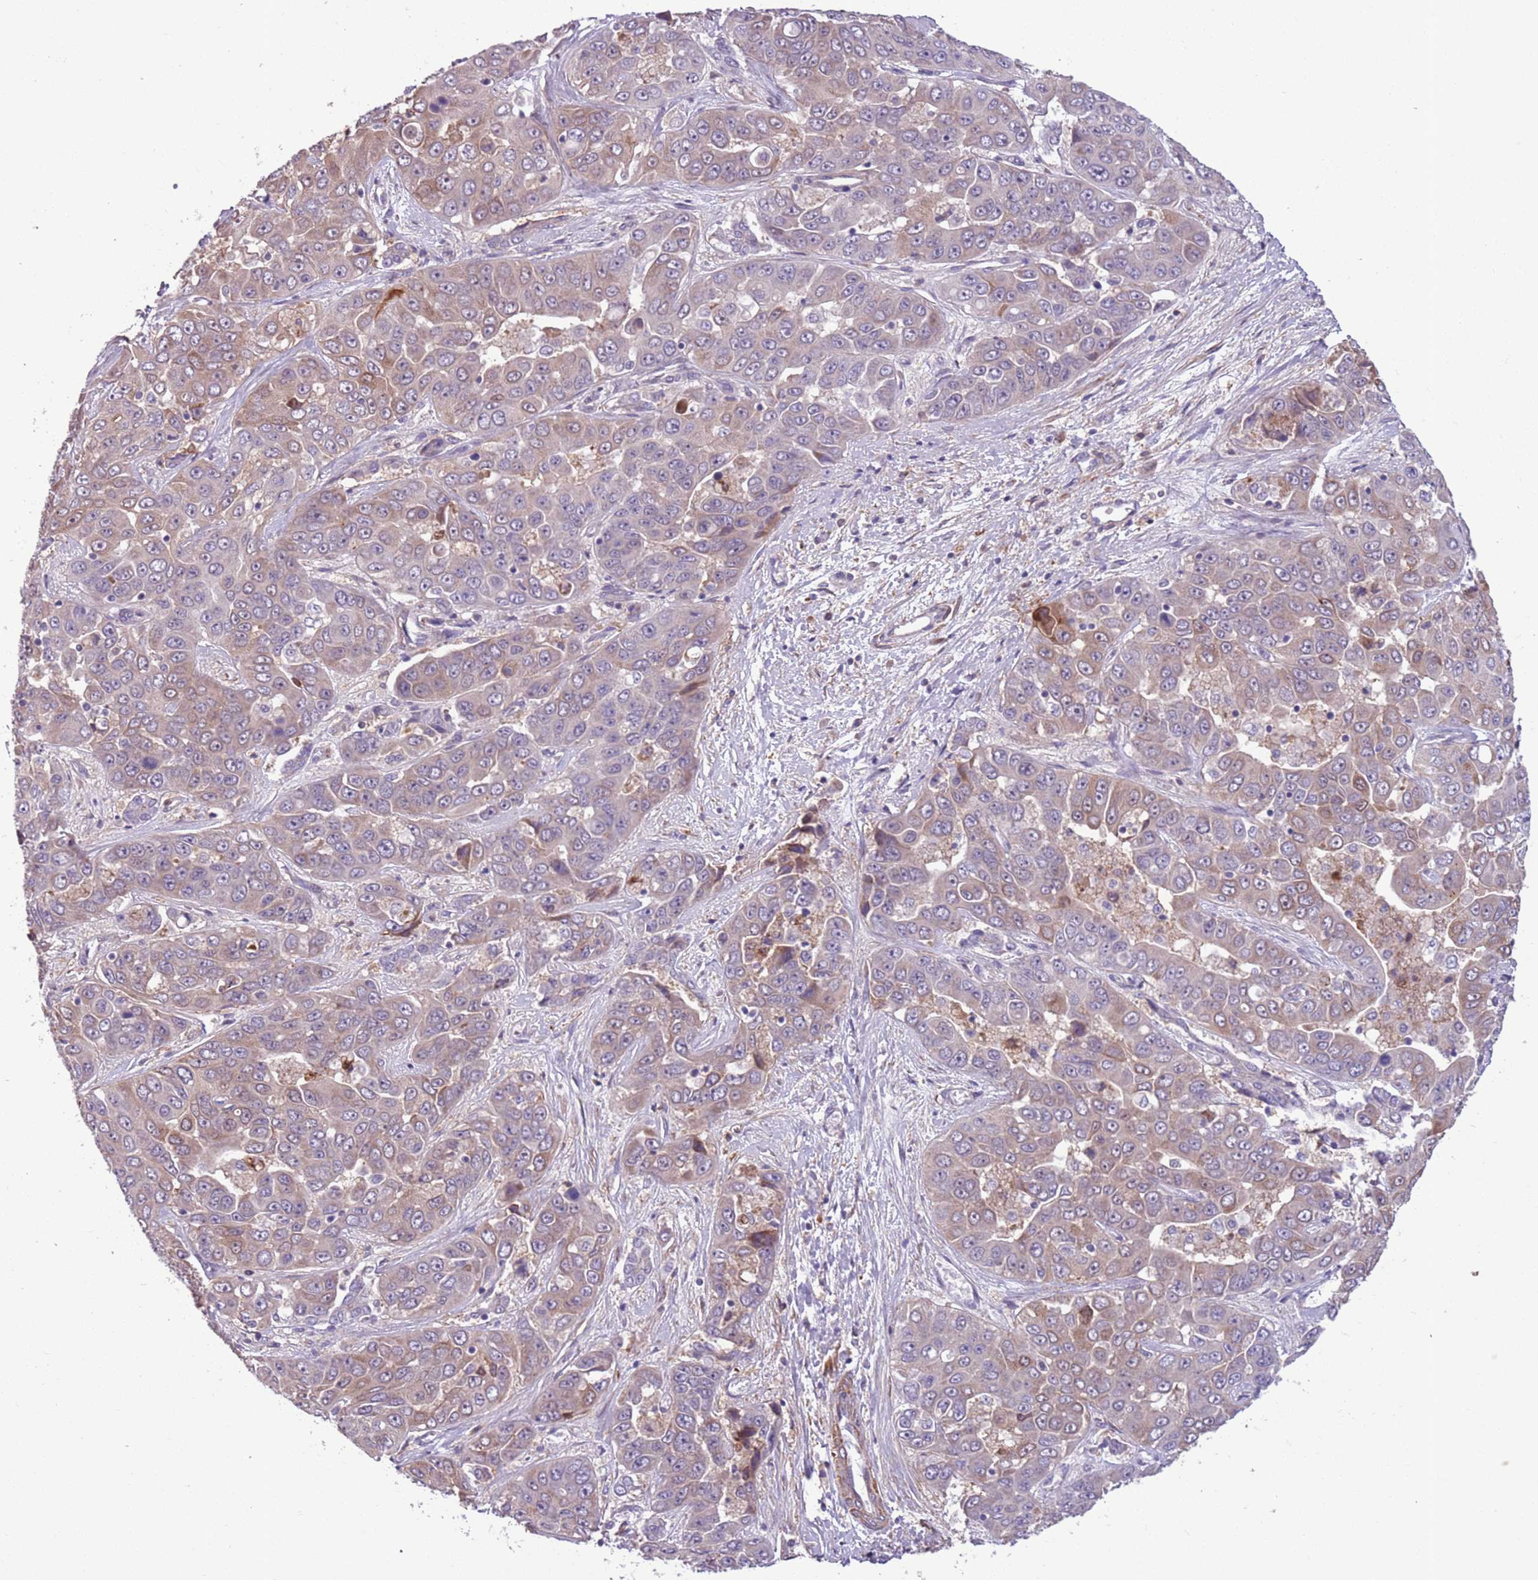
{"staining": {"intensity": "weak", "quantity": ">75%", "location": "cytoplasmic/membranous"}, "tissue": "liver cancer", "cell_type": "Tumor cells", "image_type": "cancer", "snomed": [{"axis": "morphology", "description": "Cholangiocarcinoma"}, {"axis": "topography", "description": "Liver"}], "caption": "About >75% of tumor cells in human liver cholangiocarcinoma show weak cytoplasmic/membranous protein positivity as visualized by brown immunohistochemical staining.", "gene": "JAML", "patient": {"sex": "female", "age": 52}}